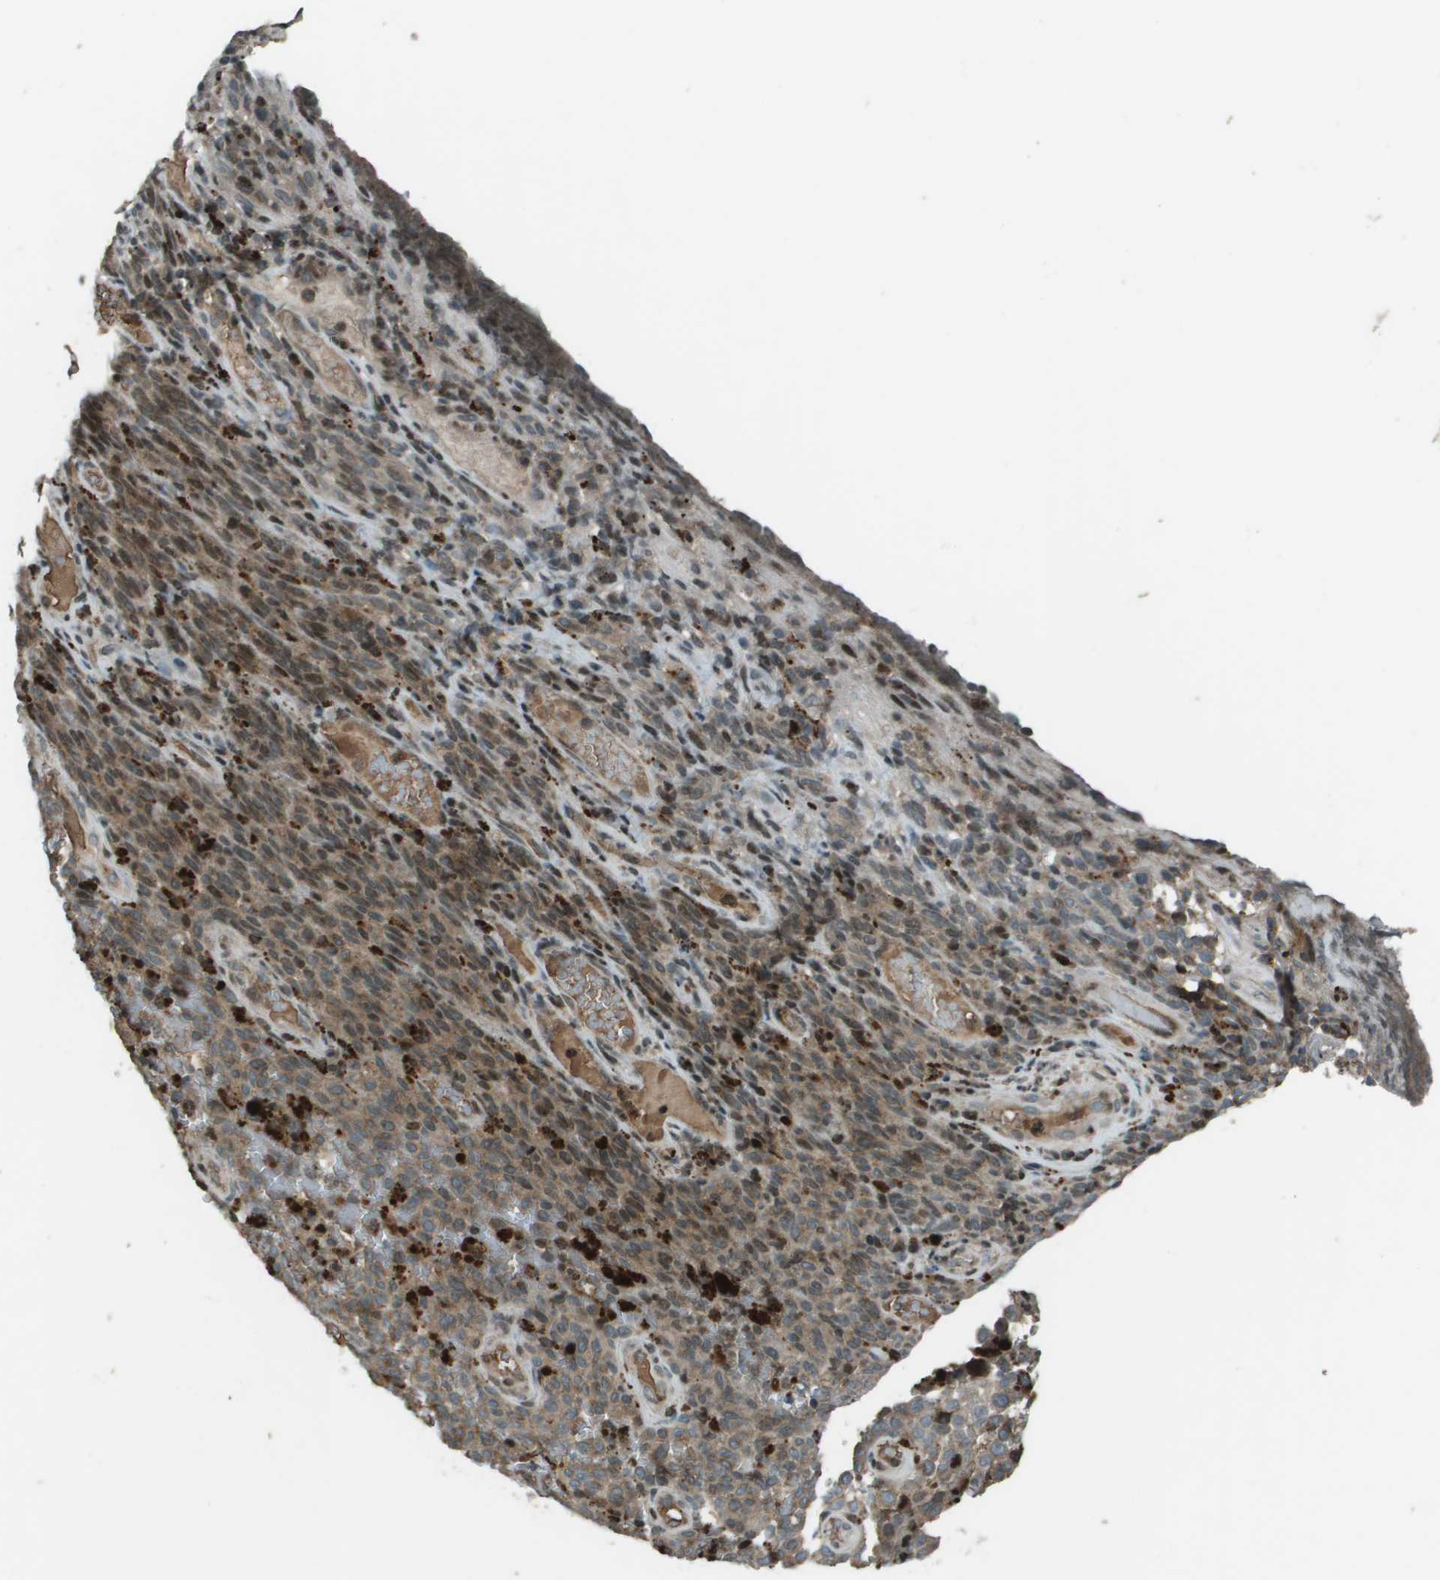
{"staining": {"intensity": "moderate", "quantity": ">75%", "location": "cytoplasmic/membranous"}, "tissue": "melanoma", "cell_type": "Tumor cells", "image_type": "cancer", "snomed": [{"axis": "morphology", "description": "Malignant melanoma, NOS"}, {"axis": "topography", "description": "Skin"}], "caption": "Melanoma stained with a protein marker exhibits moderate staining in tumor cells.", "gene": "CXCL12", "patient": {"sex": "female", "age": 82}}